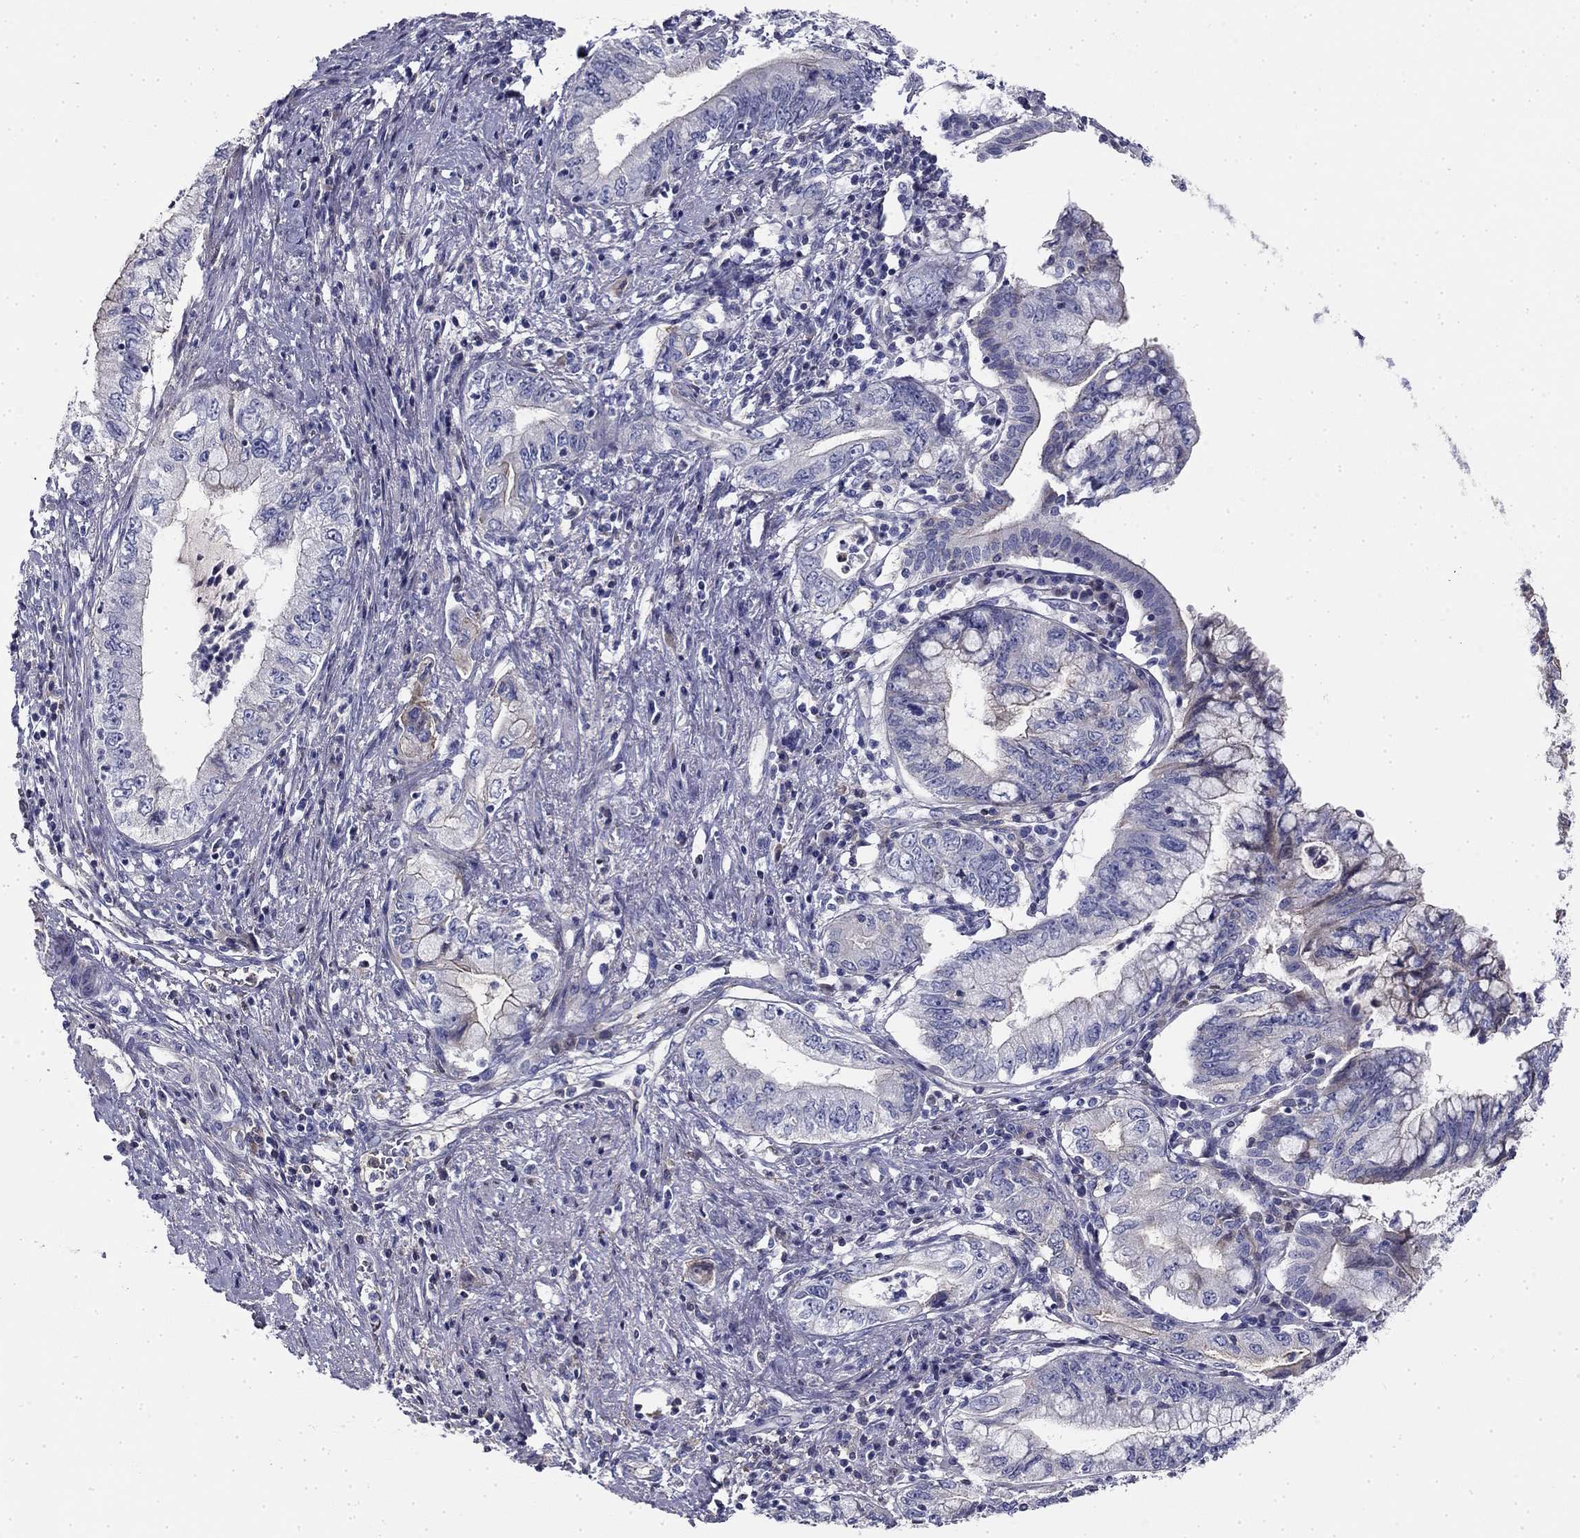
{"staining": {"intensity": "negative", "quantity": "none", "location": "none"}, "tissue": "pancreatic cancer", "cell_type": "Tumor cells", "image_type": "cancer", "snomed": [{"axis": "morphology", "description": "Adenocarcinoma, NOS"}, {"axis": "topography", "description": "Pancreas"}], "caption": "The photomicrograph reveals no staining of tumor cells in pancreatic adenocarcinoma.", "gene": "CPLX4", "patient": {"sex": "female", "age": 73}}